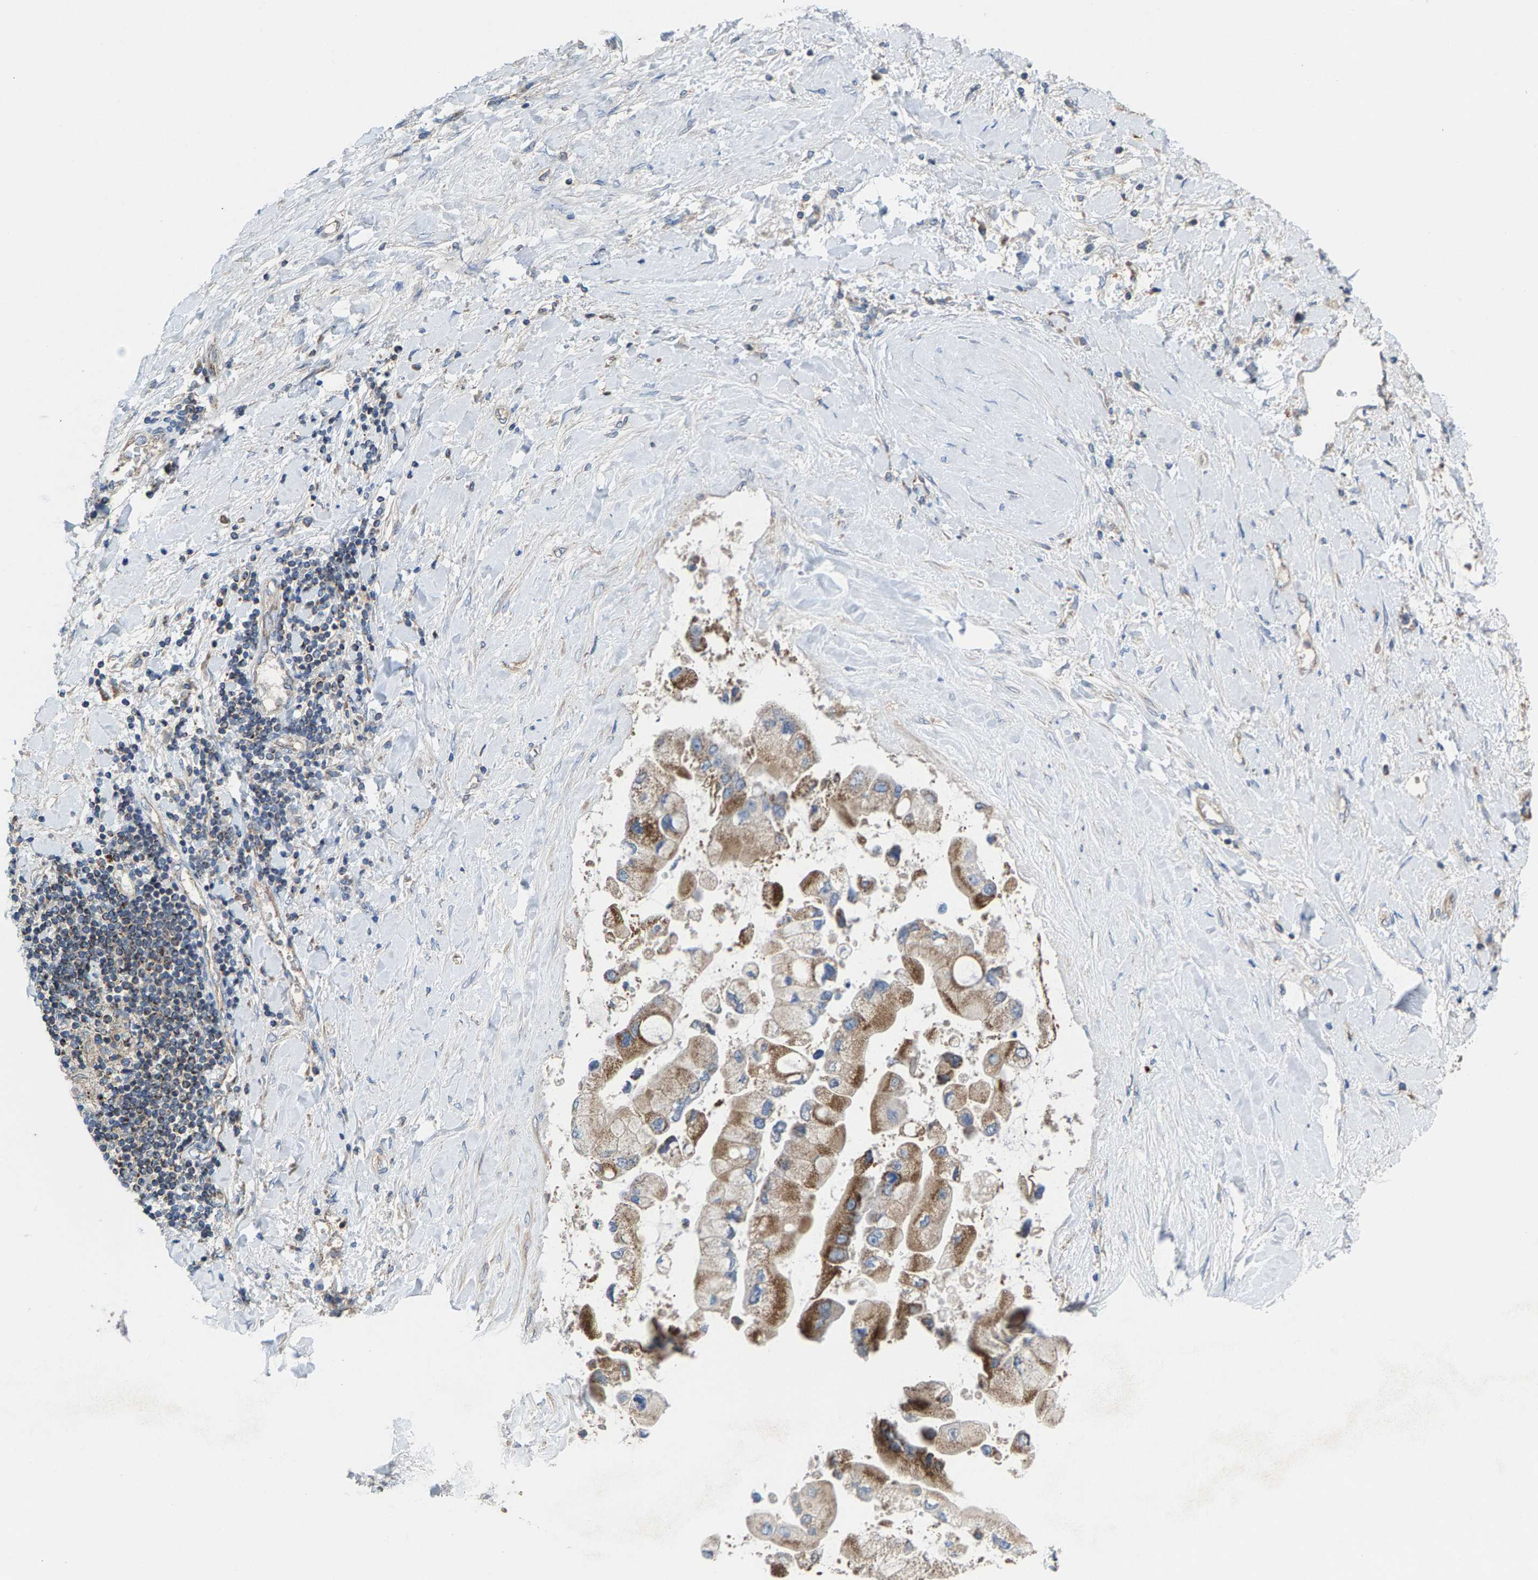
{"staining": {"intensity": "moderate", "quantity": ">75%", "location": "cytoplasmic/membranous"}, "tissue": "liver cancer", "cell_type": "Tumor cells", "image_type": "cancer", "snomed": [{"axis": "morphology", "description": "Cholangiocarcinoma"}, {"axis": "topography", "description": "Liver"}], "caption": "This is a histology image of immunohistochemistry (IHC) staining of cholangiocarcinoma (liver), which shows moderate positivity in the cytoplasmic/membranous of tumor cells.", "gene": "MRM1", "patient": {"sex": "male", "age": 50}}